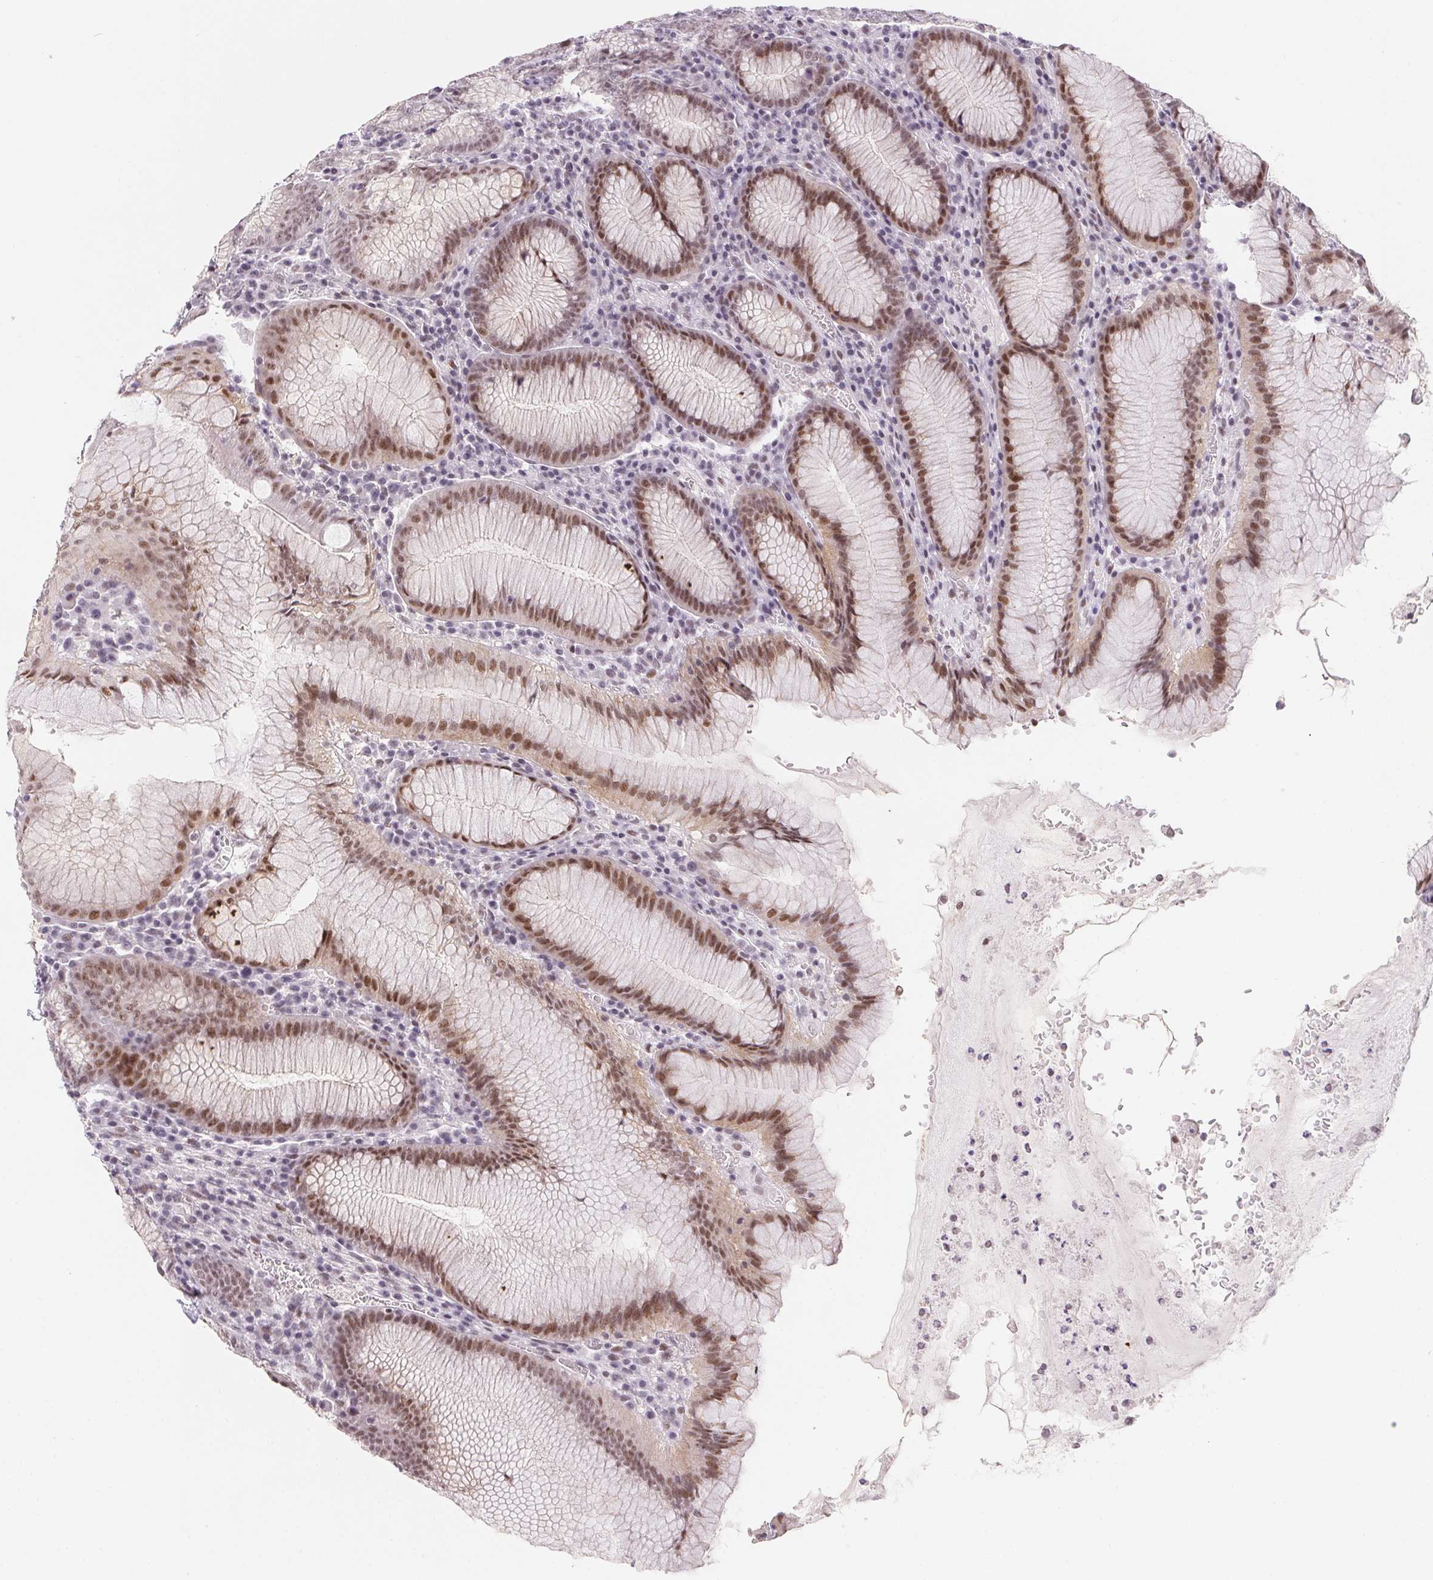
{"staining": {"intensity": "moderate", "quantity": "25%-75%", "location": "cytoplasmic/membranous,nuclear"}, "tissue": "stomach", "cell_type": "Glandular cells", "image_type": "normal", "snomed": [{"axis": "morphology", "description": "Normal tissue, NOS"}, {"axis": "topography", "description": "Stomach"}], "caption": "Brown immunohistochemical staining in benign human stomach reveals moderate cytoplasmic/membranous,nuclear staining in approximately 25%-75% of glandular cells. Ihc stains the protein of interest in brown and the nuclei are stained blue.", "gene": "KDM4D", "patient": {"sex": "male", "age": 55}}